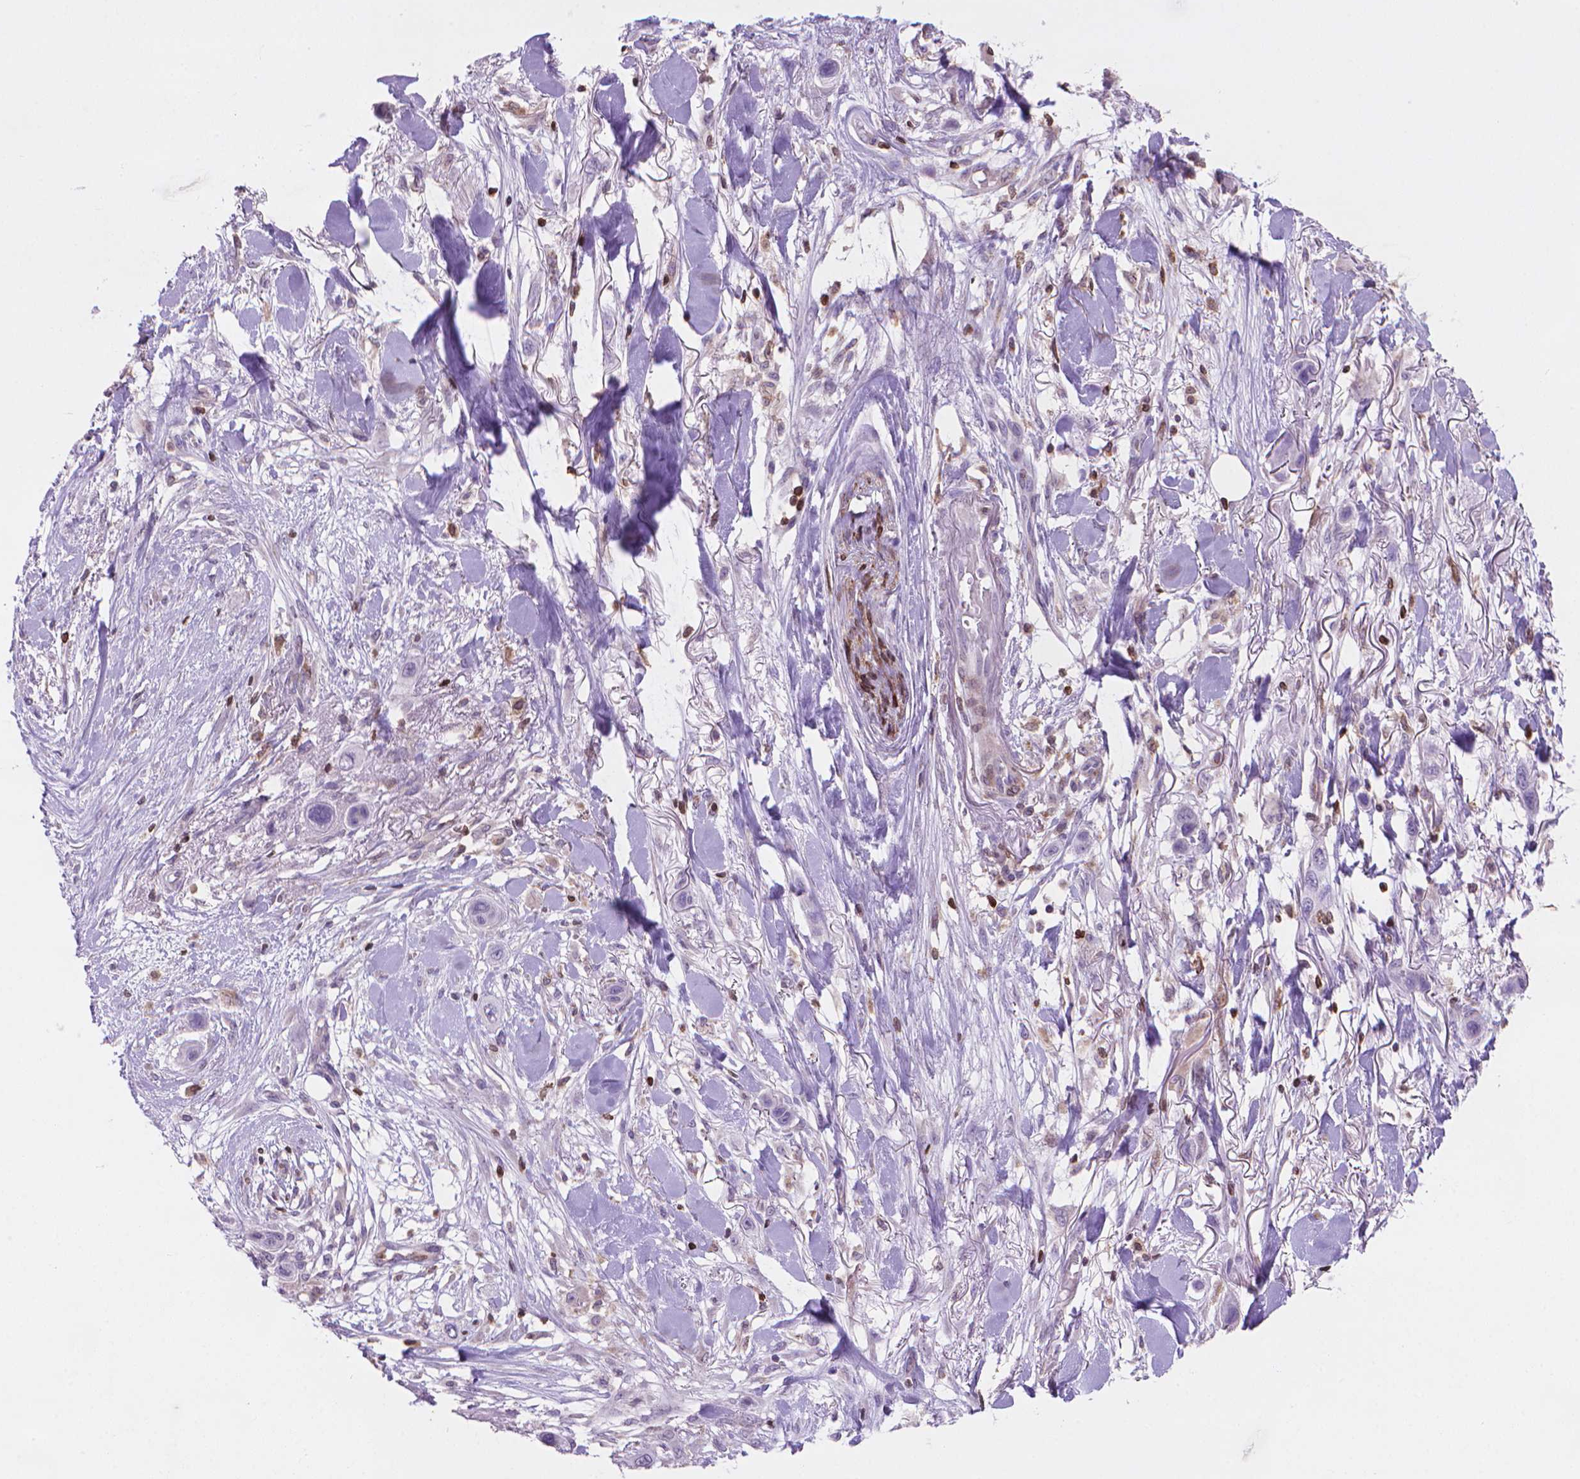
{"staining": {"intensity": "negative", "quantity": "none", "location": "none"}, "tissue": "skin cancer", "cell_type": "Tumor cells", "image_type": "cancer", "snomed": [{"axis": "morphology", "description": "Squamous cell carcinoma, NOS"}, {"axis": "topography", "description": "Skin"}], "caption": "Skin cancer was stained to show a protein in brown. There is no significant staining in tumor cells.", "gene": "BCL2", "patient": {"sex": "male", "age": 79}}